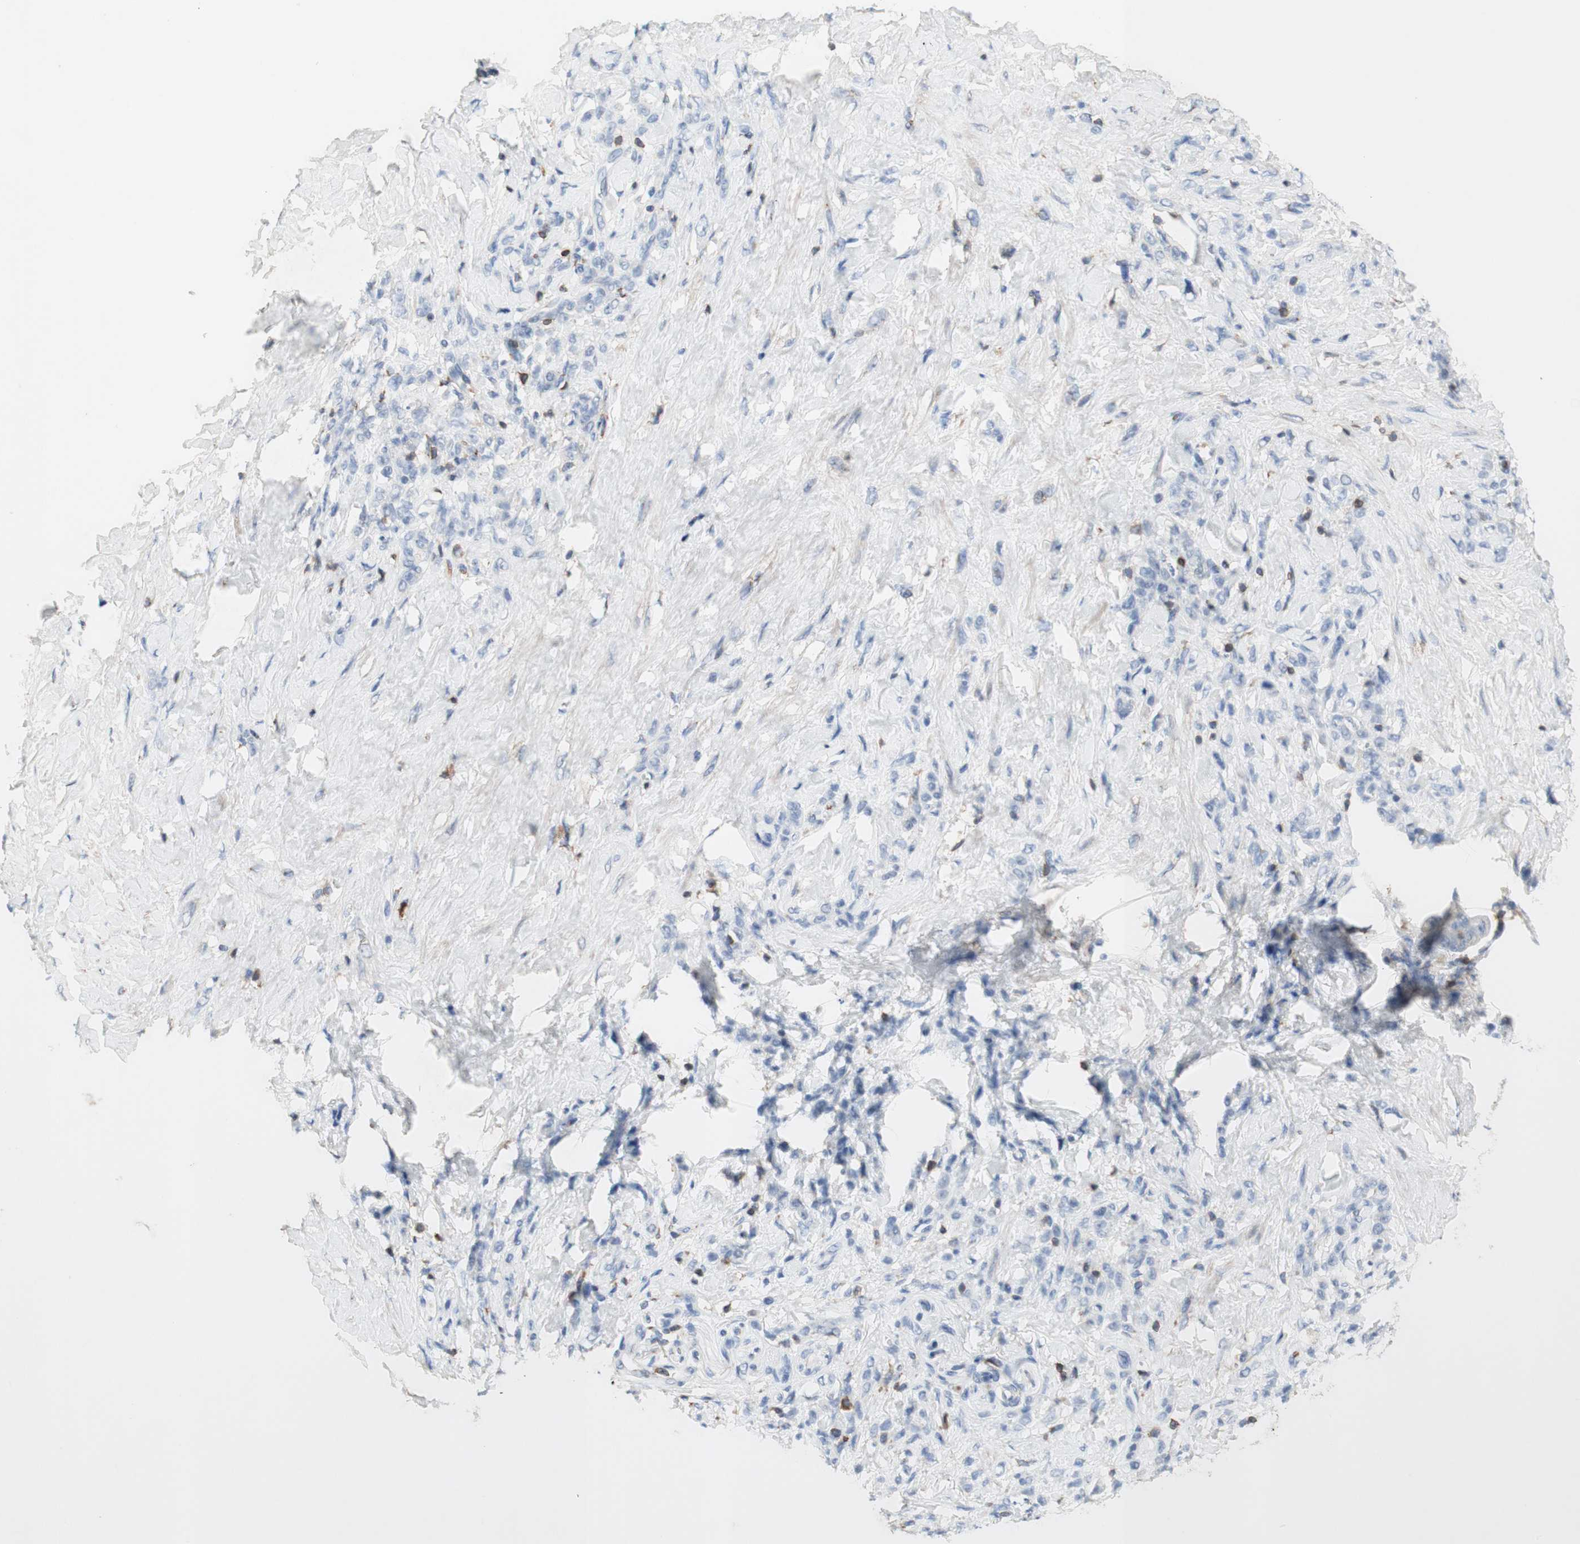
{"staining": {"intensity": "negative", "quantity": "none", "location": "none"}, "tissue": "stomach cancer", "cell_type": "Tumor cells", "image_type": "cancer", "snomed": [{"axis": "morphology", "description": "Adenocarcinoma, NOS"}, {"axis": "topography", "description": "Stomach"}], "caption": "Tumor cells show no significant expression in stomach adenocarcinoma.", "gene": "SPINK6", "patient": {"sex": "male", "age": 82}}